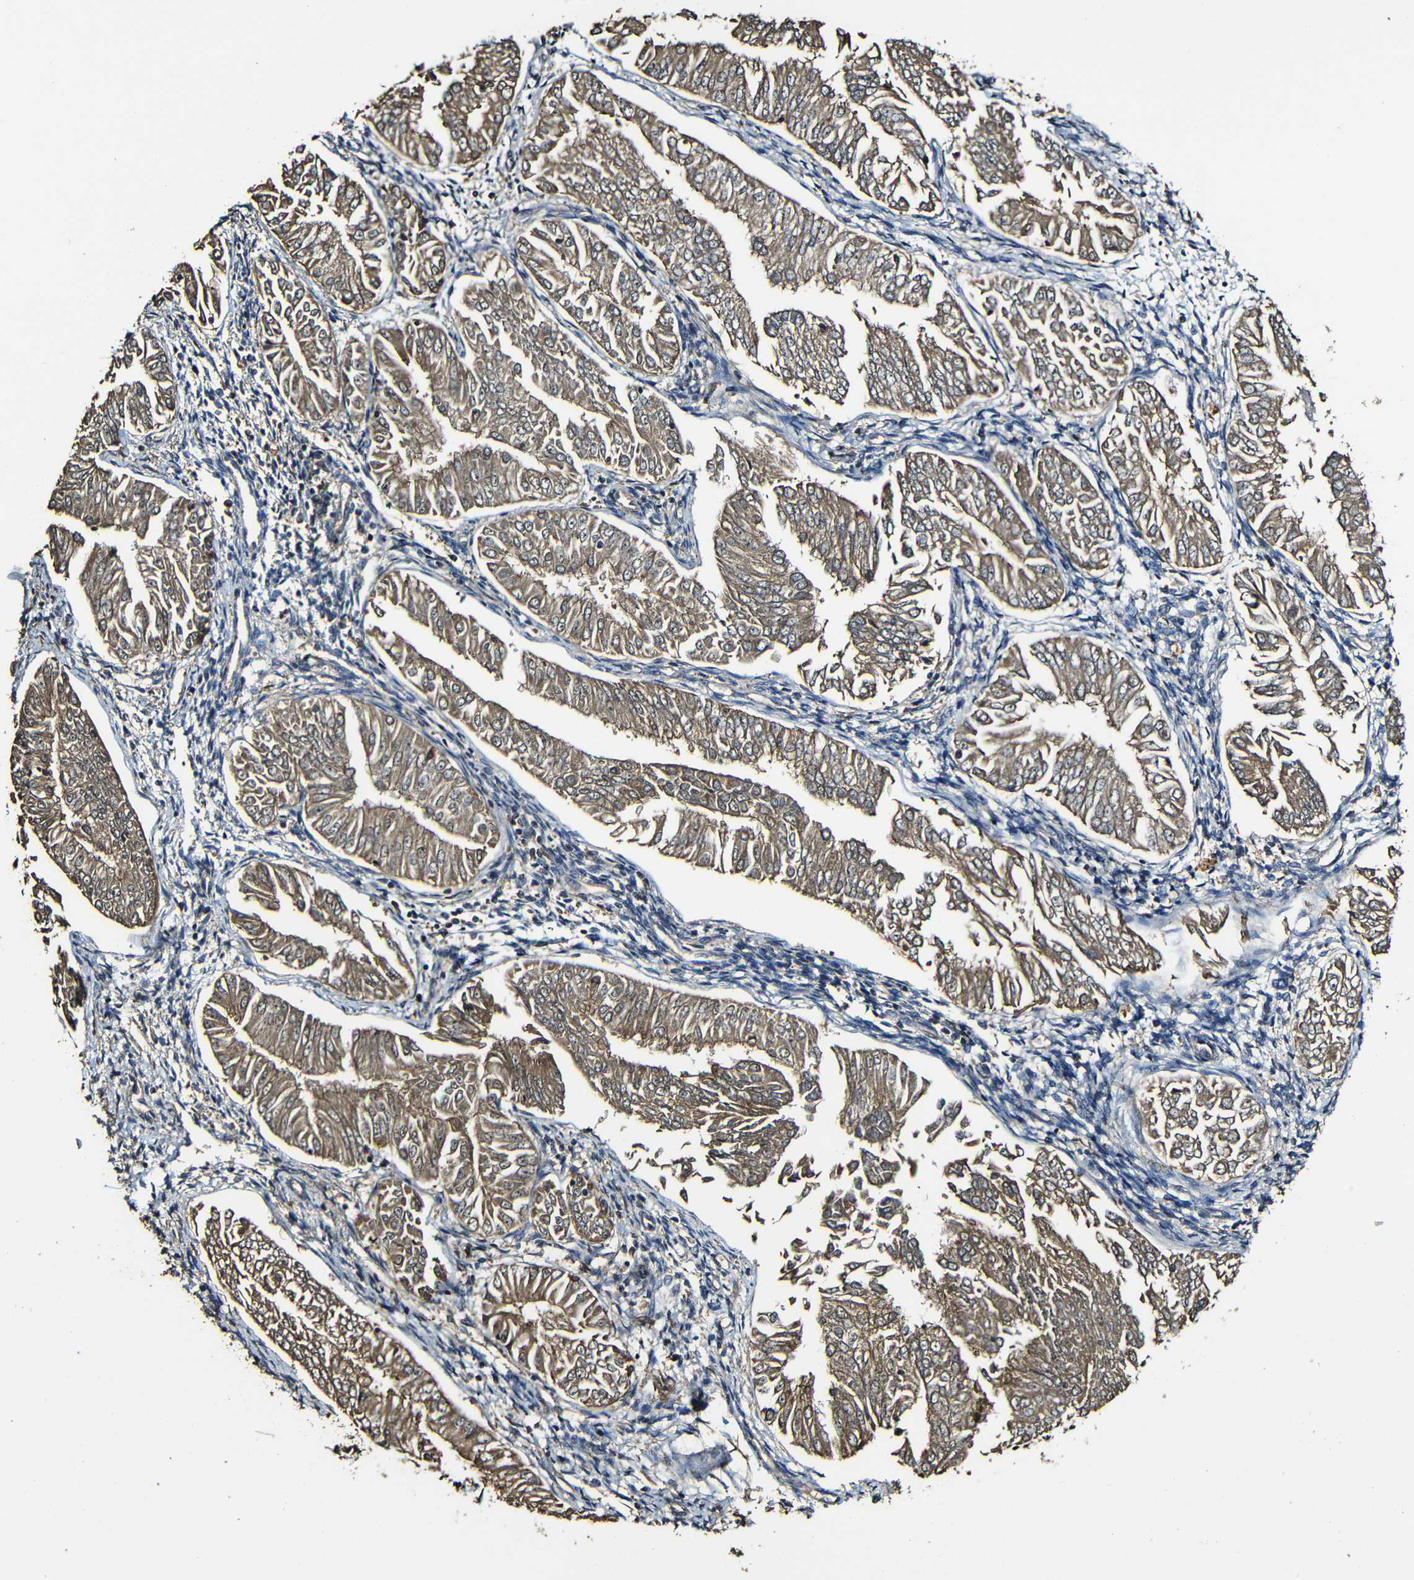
{"staining": {"intensity": "strong", "quantity": ">75%", "location": "cytoplasmic/membranous"}, "tissue": "endometrial cancer", "cell_type": "Tumor cells", "image_type": "cancer", "snomed": [{"axis": "morphology", "description": "Adenocarcinoma, NOS"}, {"axis": "topography", "description": "Endometrium"}], "caption": "Immunohistochemical staining of human endometrial adenocarcinoma shows high levels of strong cytoplasmic/membranous positivity in approximately >75% of tumor cells.", "gene": "CASP8", "patient": {"sex": "female", "age": 53}}